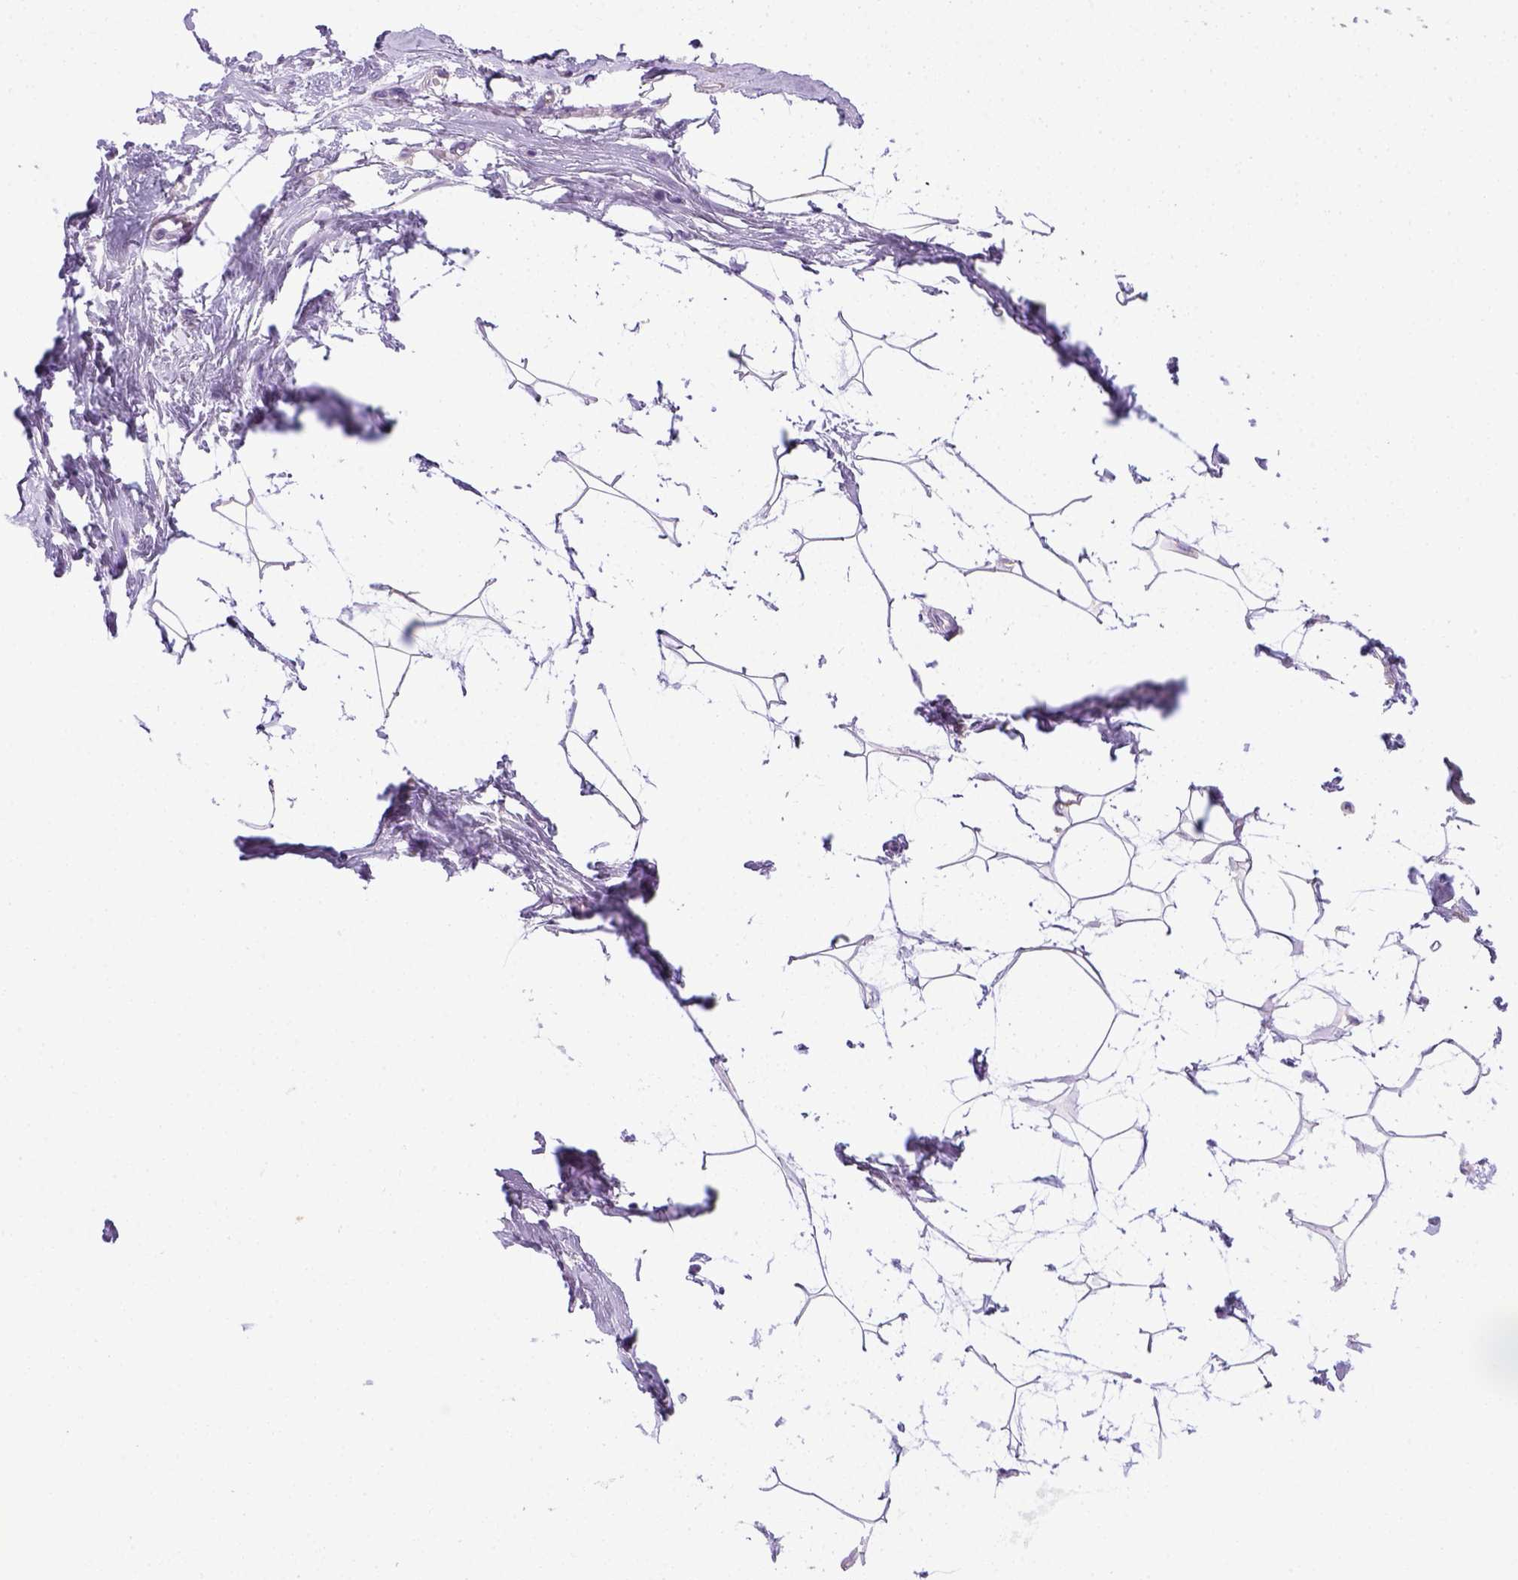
{"staining": {"intensity": "negative", "quantity": "none", "location": "none"}, "tissue": "breast", "cell_type": "Adipocytes", "image_type": "normal", "snomed": [{"axis": "morphology", "description": "Normal tissue, NOS"}, {"axis": "topography", "description": "Breast"}], "caption": "Immunohistochemistry of benign human breast demonstrates no expression in adipocytes. The staining is performed using DAB brown chromogen with nuclei counter-stained in using hematoxylin.", "gene": "KRT71", "patient": {"sex": "female", "age": 45}}